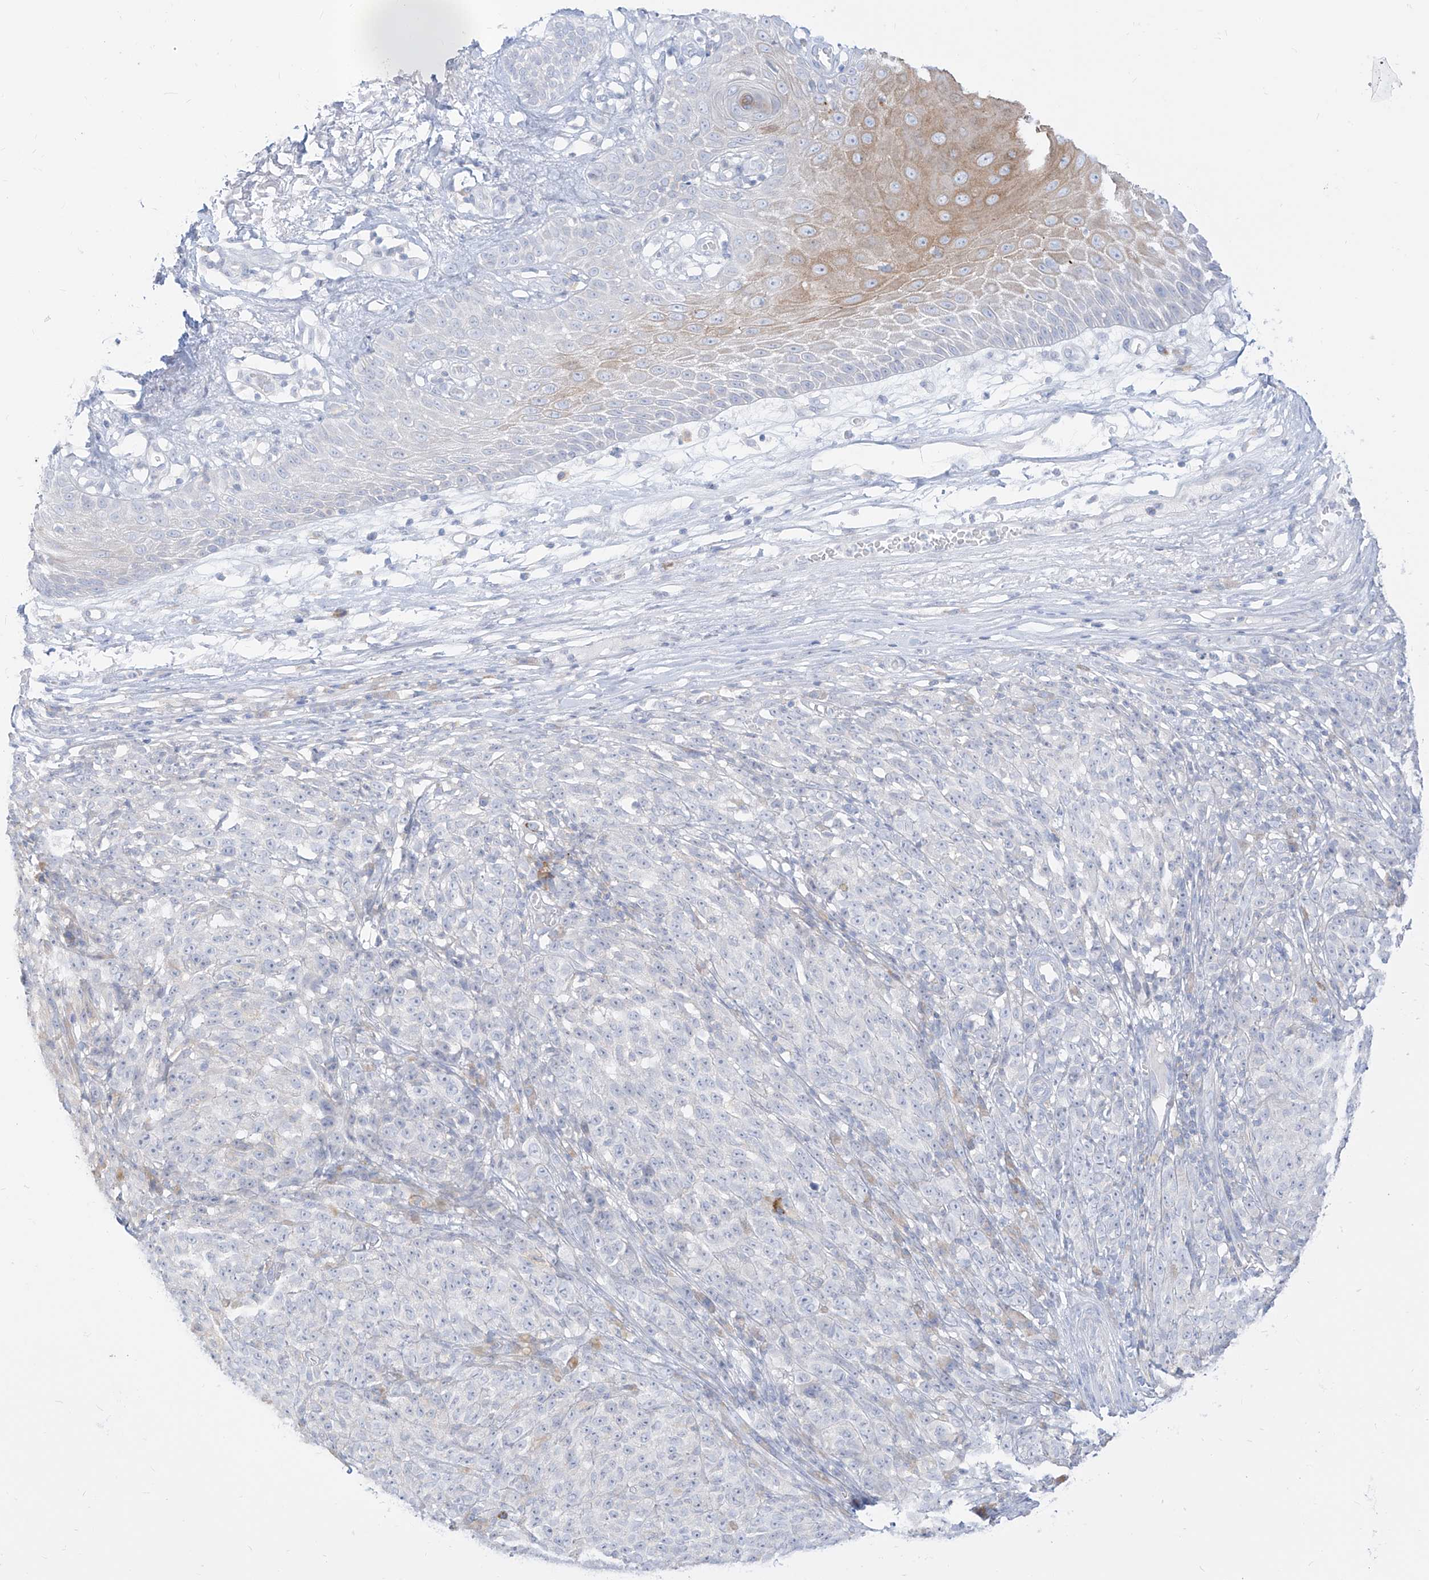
{"staining": {"intensity": "negative", "quantity": "none", "location": "none"}, "tissue": "melanoma", "cell_type": "Tumor cells", "image_type": "cancer", "snomed": [{"axis": "morphology", "description": "Malignant melanoma, NOS"}, {"axis": "topography", "description": "Skin"}], "caption": "High power microscopy photomicrograph of an immunohistochemistry (IHC) histopathology image of melanoma, revealing no significant expression in tumor cells. Nuclei are stained in blue.", "gene": "SYTL3", "patient": {"sex": "female", "age": 82}}